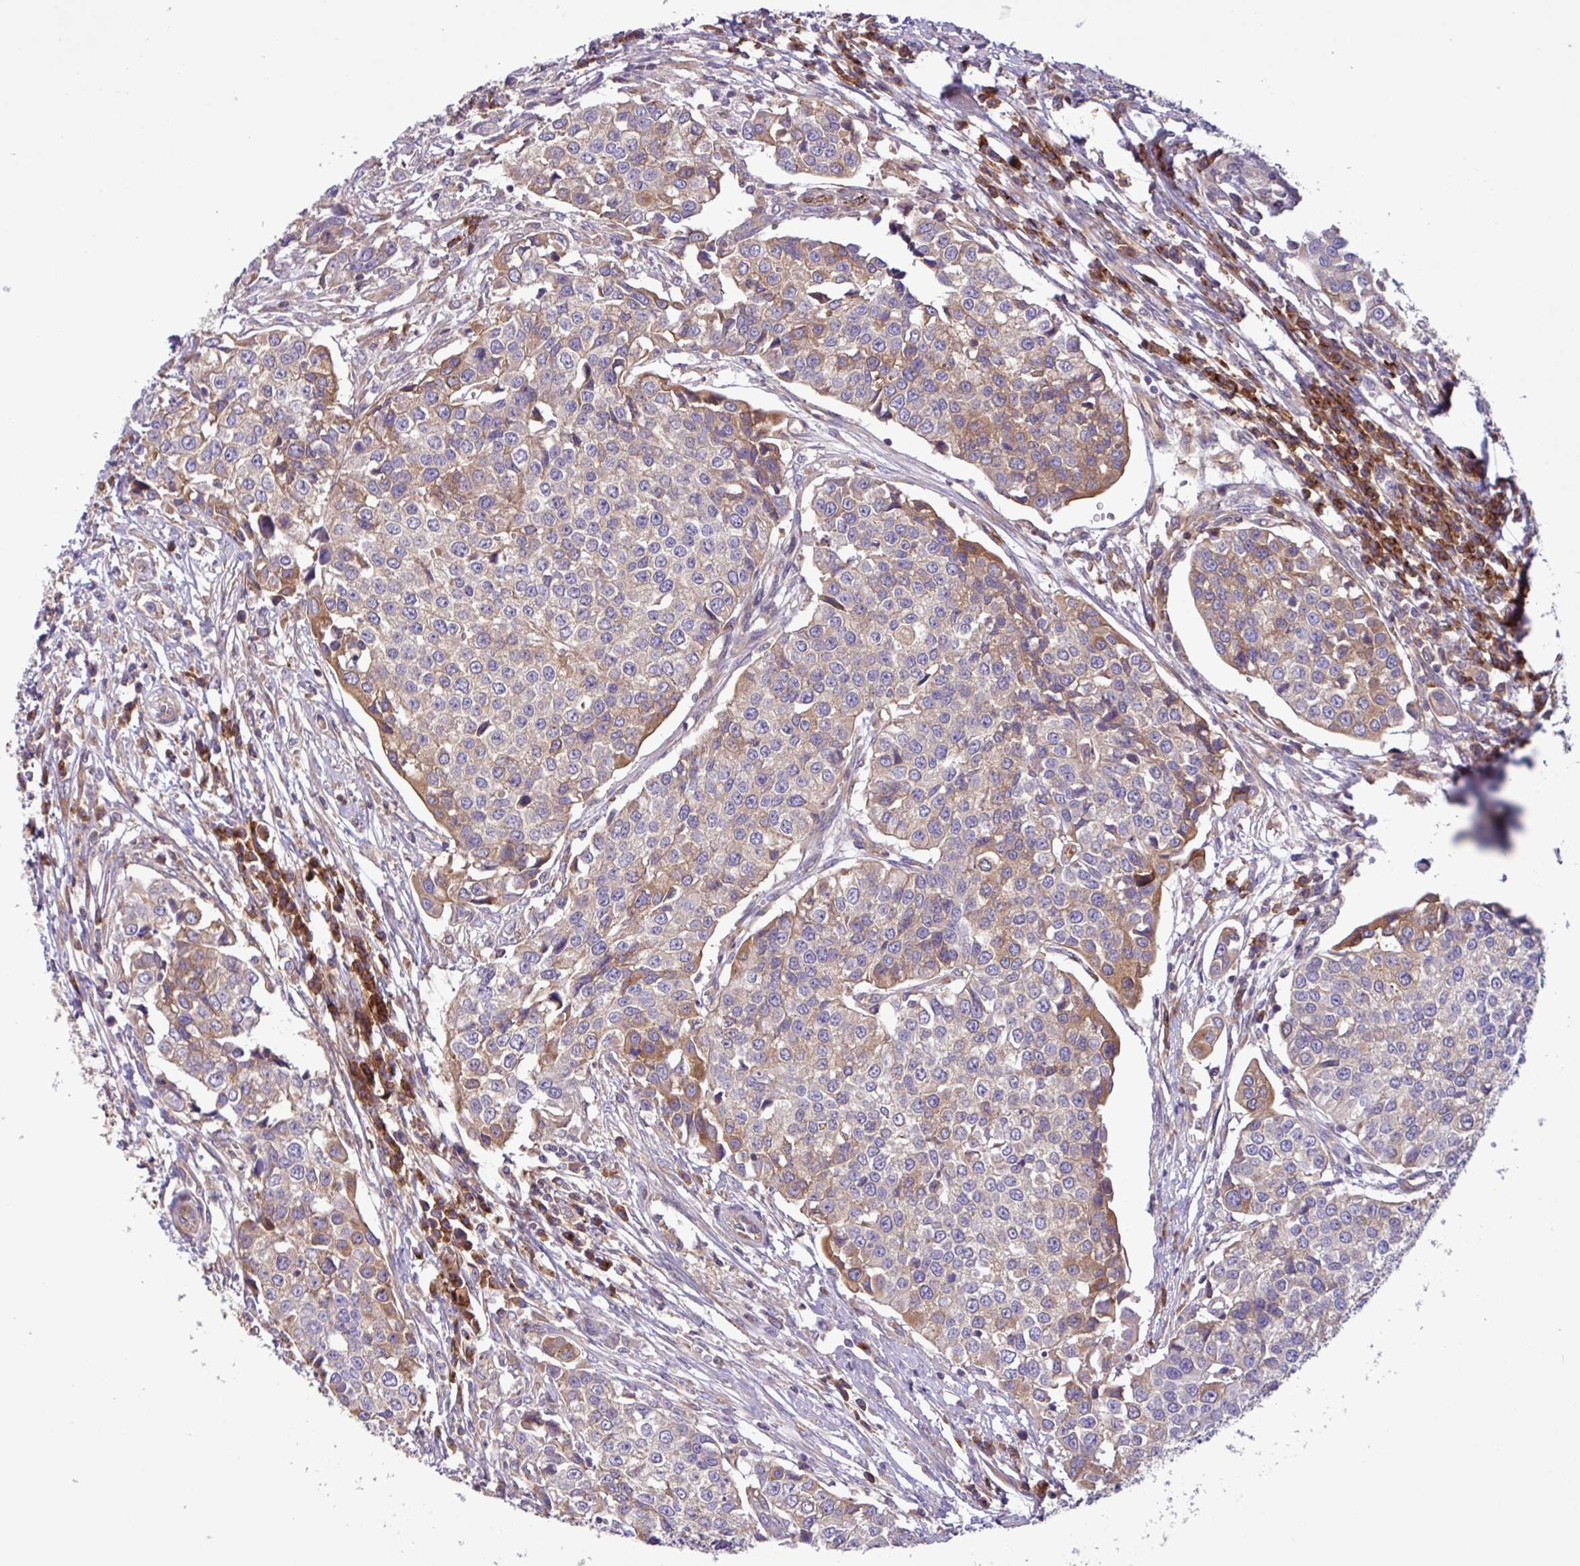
{"staining": {"intensity": "moderate", "quantity": "<25%", "location": "cytoplasmic/membranous"}, "tissue": "urothelial cancer", "cell_type": "Tumor cells", "image_type": "cancer", "snomed": [{"axis": "morphology", "description": "Urothelial carcinoma, Low grade"}, {"axis": "topography", "description": "Urinary bladder"}], "caption": "This micrograph reveals immunohistochemistry staining of human urothelial carcinoma (low-grade), with low moderate cytoplasmic/membranous positivity in about <25% of tumor cells.", "gene": "RAB19", "patient": {"sex": "female", "age": 78}}